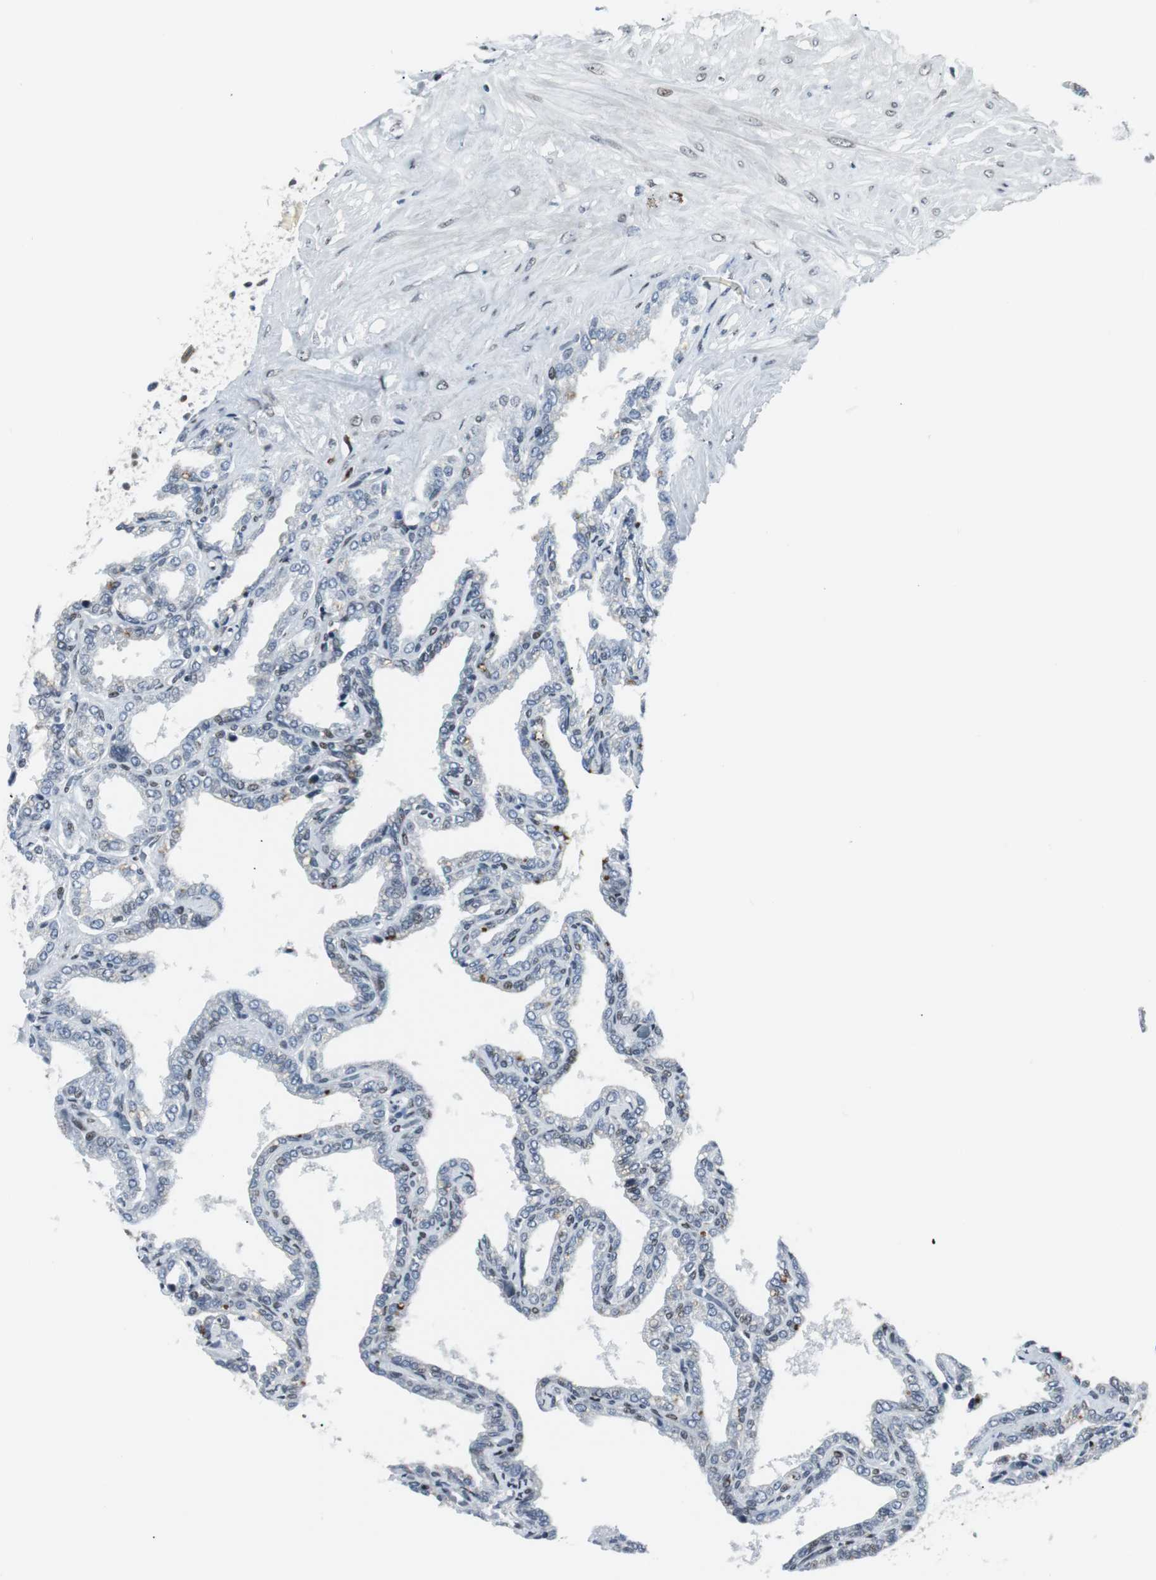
{"staining": {"intensity": "negative", "quantity": "none", "location": "none"}, "tissue": "seminal vesicle", "cell_type": "Glandular cells", "image_type": "normal", "snomed": [{"axis": "morphology", "description": "Normal tissue, NOS"}, {"axis": "topography", "description": "Seminal veicle"}], "caption": "Immunohistochemical staining of unremarkable human seminal vesicle displays no significant positivity in glandular cells. (Brightfield microscopy of DAB immunohistochemistry (IHC) at high magnification).", "gene": "MTA1", "patient": {"sex": "male", "age": 46}}